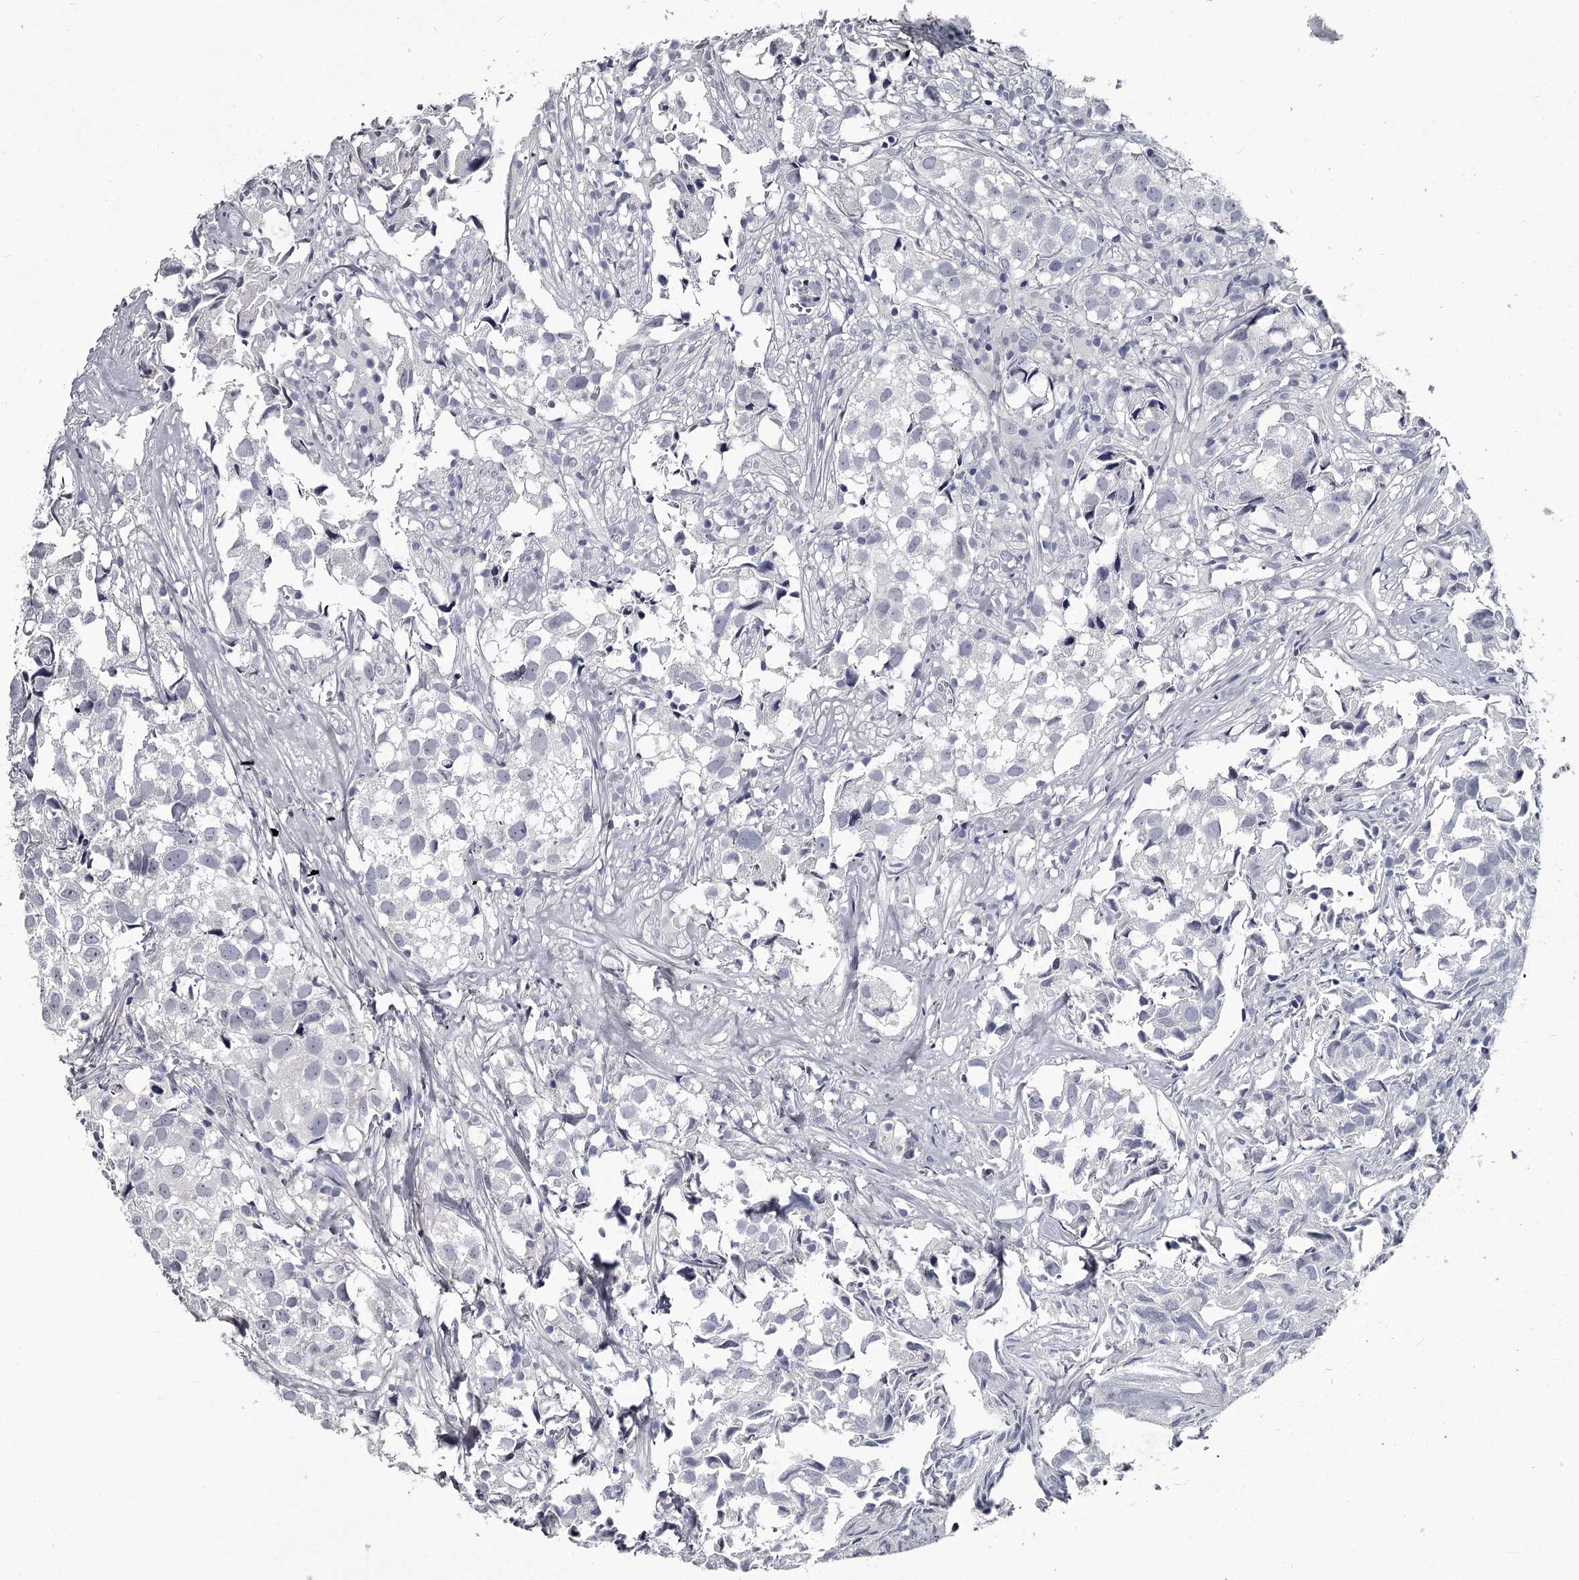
{"staining": {"intensity": "negative", "quantity": "none", "location": "none"}, "tissue": "urothelial cancer", "cell_type": "Tumor cells", "image_type": "cancer", "snomed": [{"axis": "morphology", "description": "Urothelial carcinoma, High grade"}, {"axis": "topography", "description": "Urinary bladder"}], "caption": "A micrograph of urothelial cancer stained for a protein reveals no brown staining in tumor cells.", "gene": "DAO", "patient": {"sex": "female", "age": 75}}